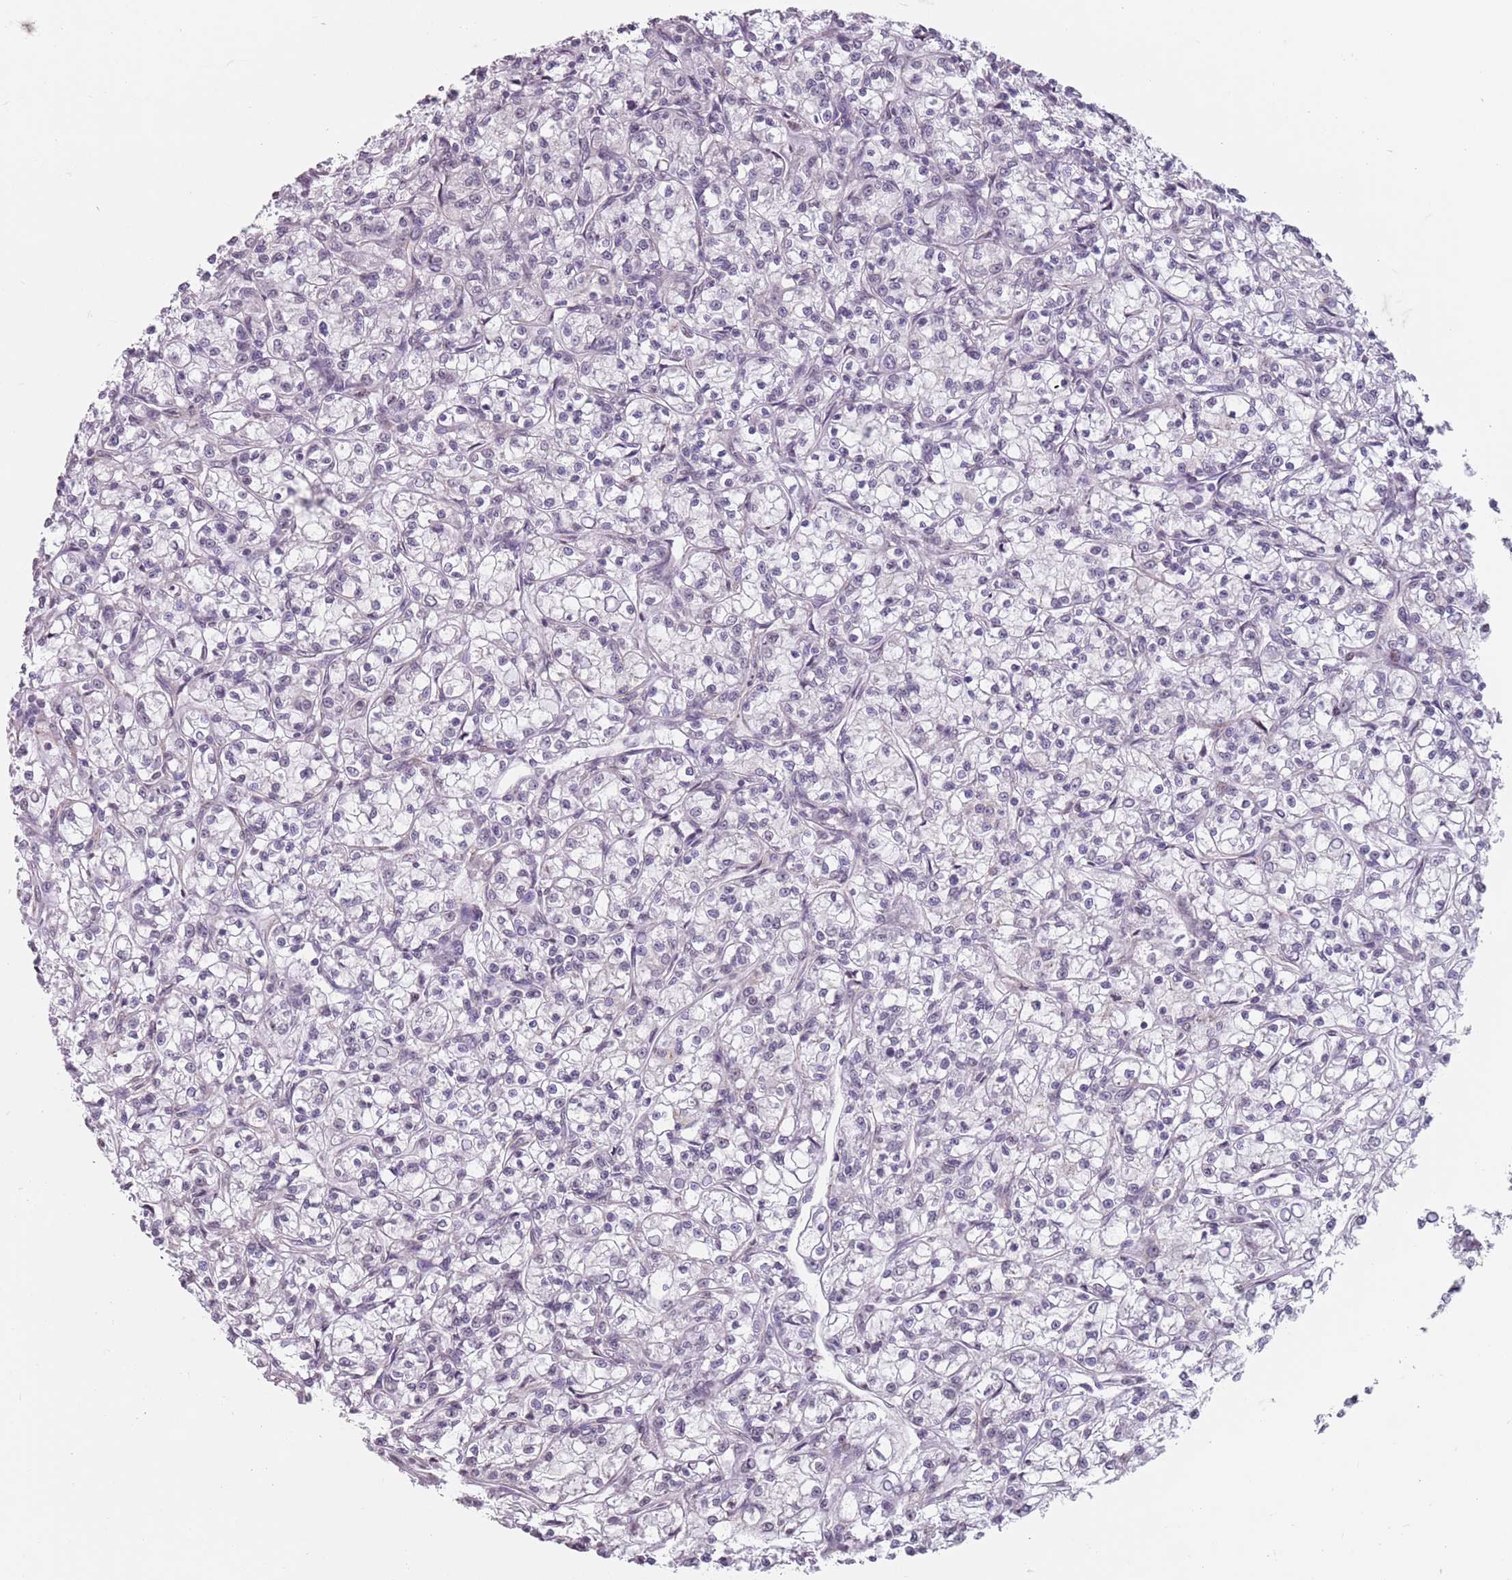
{"staining": {"intensity": "negative", "quantity": "none", "location": "none"}, "tissue": "renal cancer", "cell_type": "Tumor cells", "image_type": "cancer", "snomed": [{"axis": "morphology", "description": "Adenocarcinoma, NOS"}, {"axis": "topography", "description": "Kidney"}], "caption": "Immunohistochemistry image of renal cancer (adenocarcinoma) stained for a protein (brown), which displays no expression in tumor cells.", "gene": "TMC4", "patient": {"sex": "female", "age": 59}}